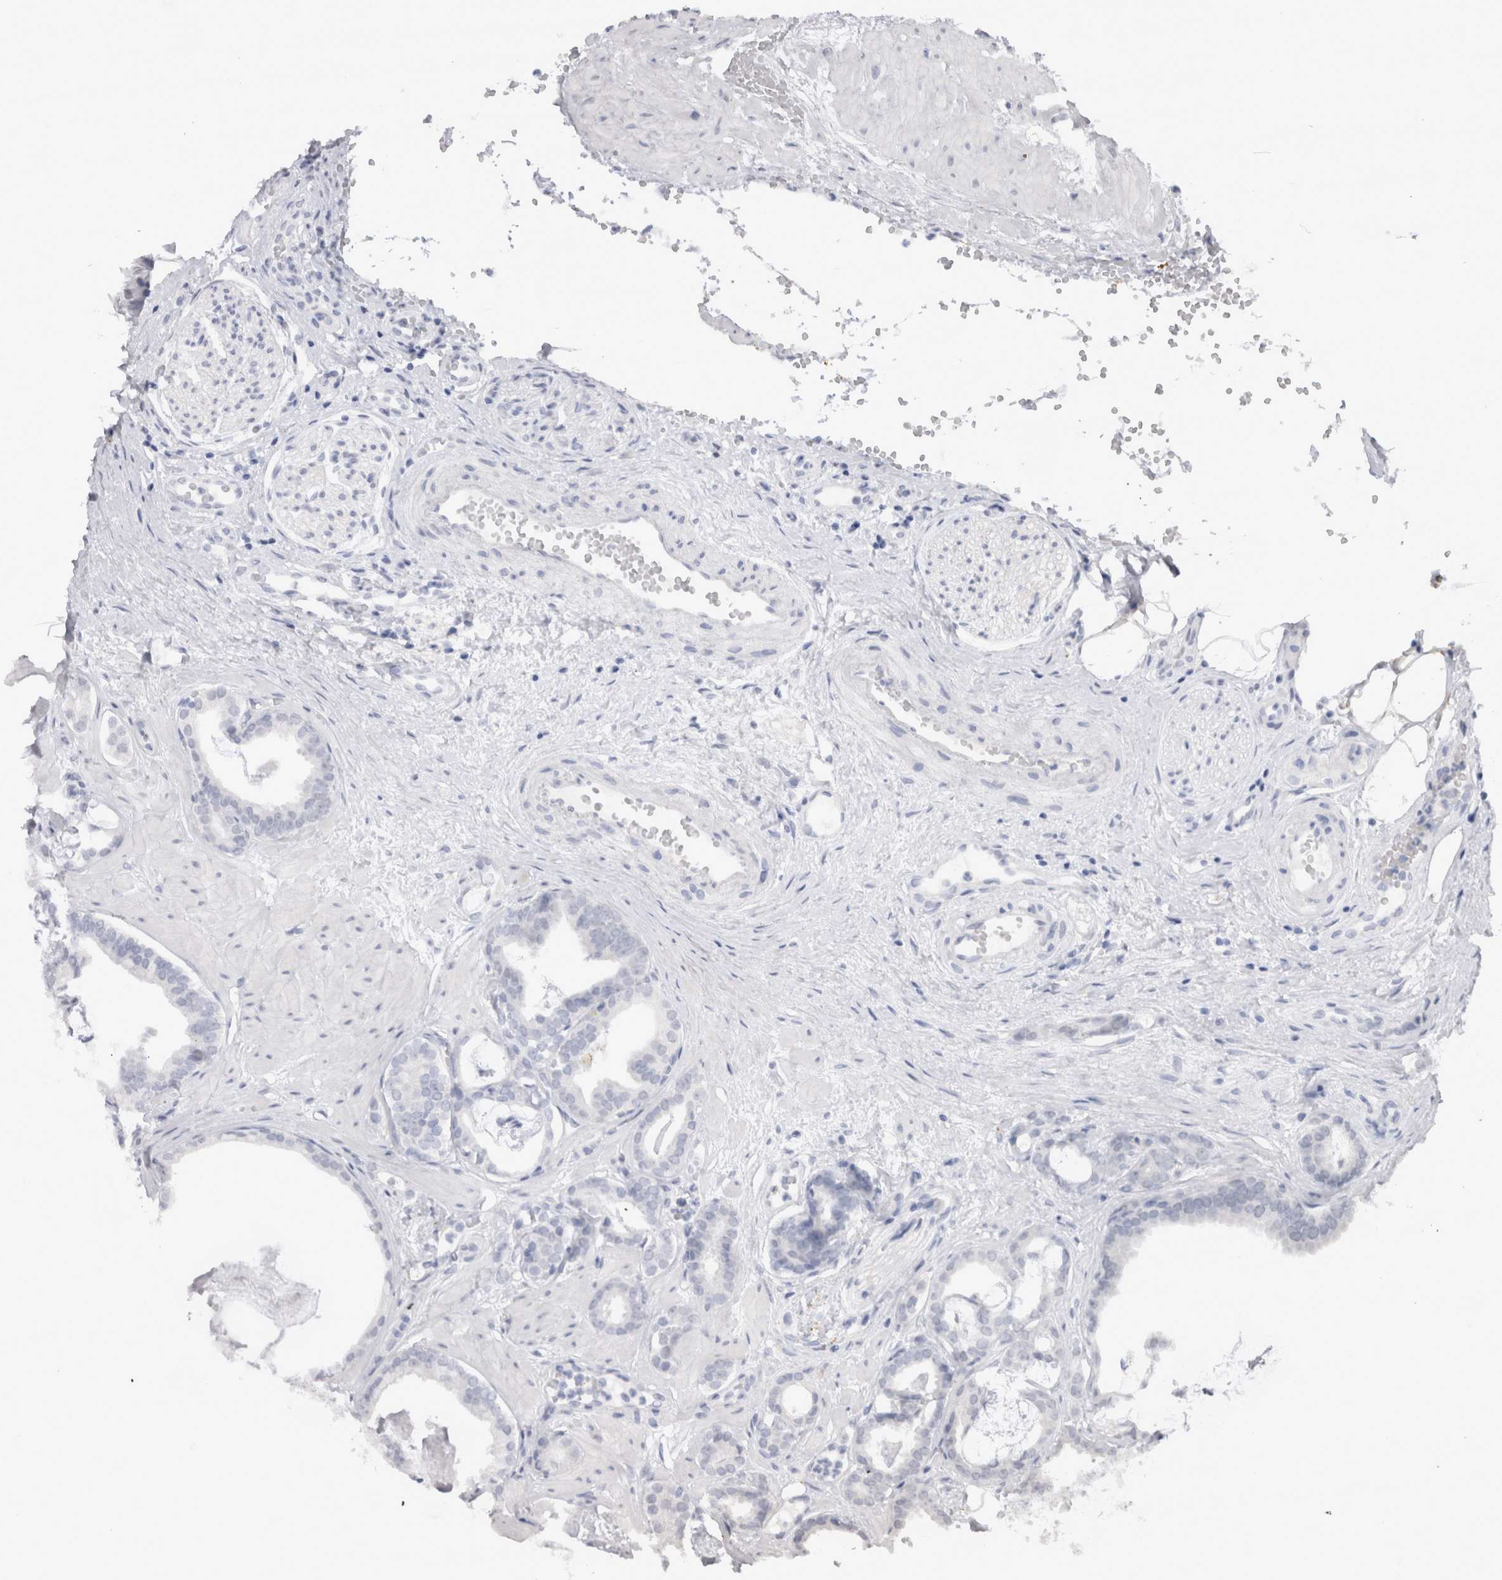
{"staining": {"intensity": "negative", "quantity": "none", "location": "none"}, "tissue": "prostate cancer", "cell_type": "Tumor cells", "image_type": "cancer", "snomed": [{"axis": "morphology", "description": "Adenocarcinoma, Low grade"}, {"axis": "topography", "description": "Prostate"}], "caption": "This is a histopathology image of immunohistochemistry (IHC) staining of adenocarcinoma (low-grade) (prostate), which shows no staining in tumor cells.", "gene": "CDH17", "patient": {"sex": "male", "age": 53}}